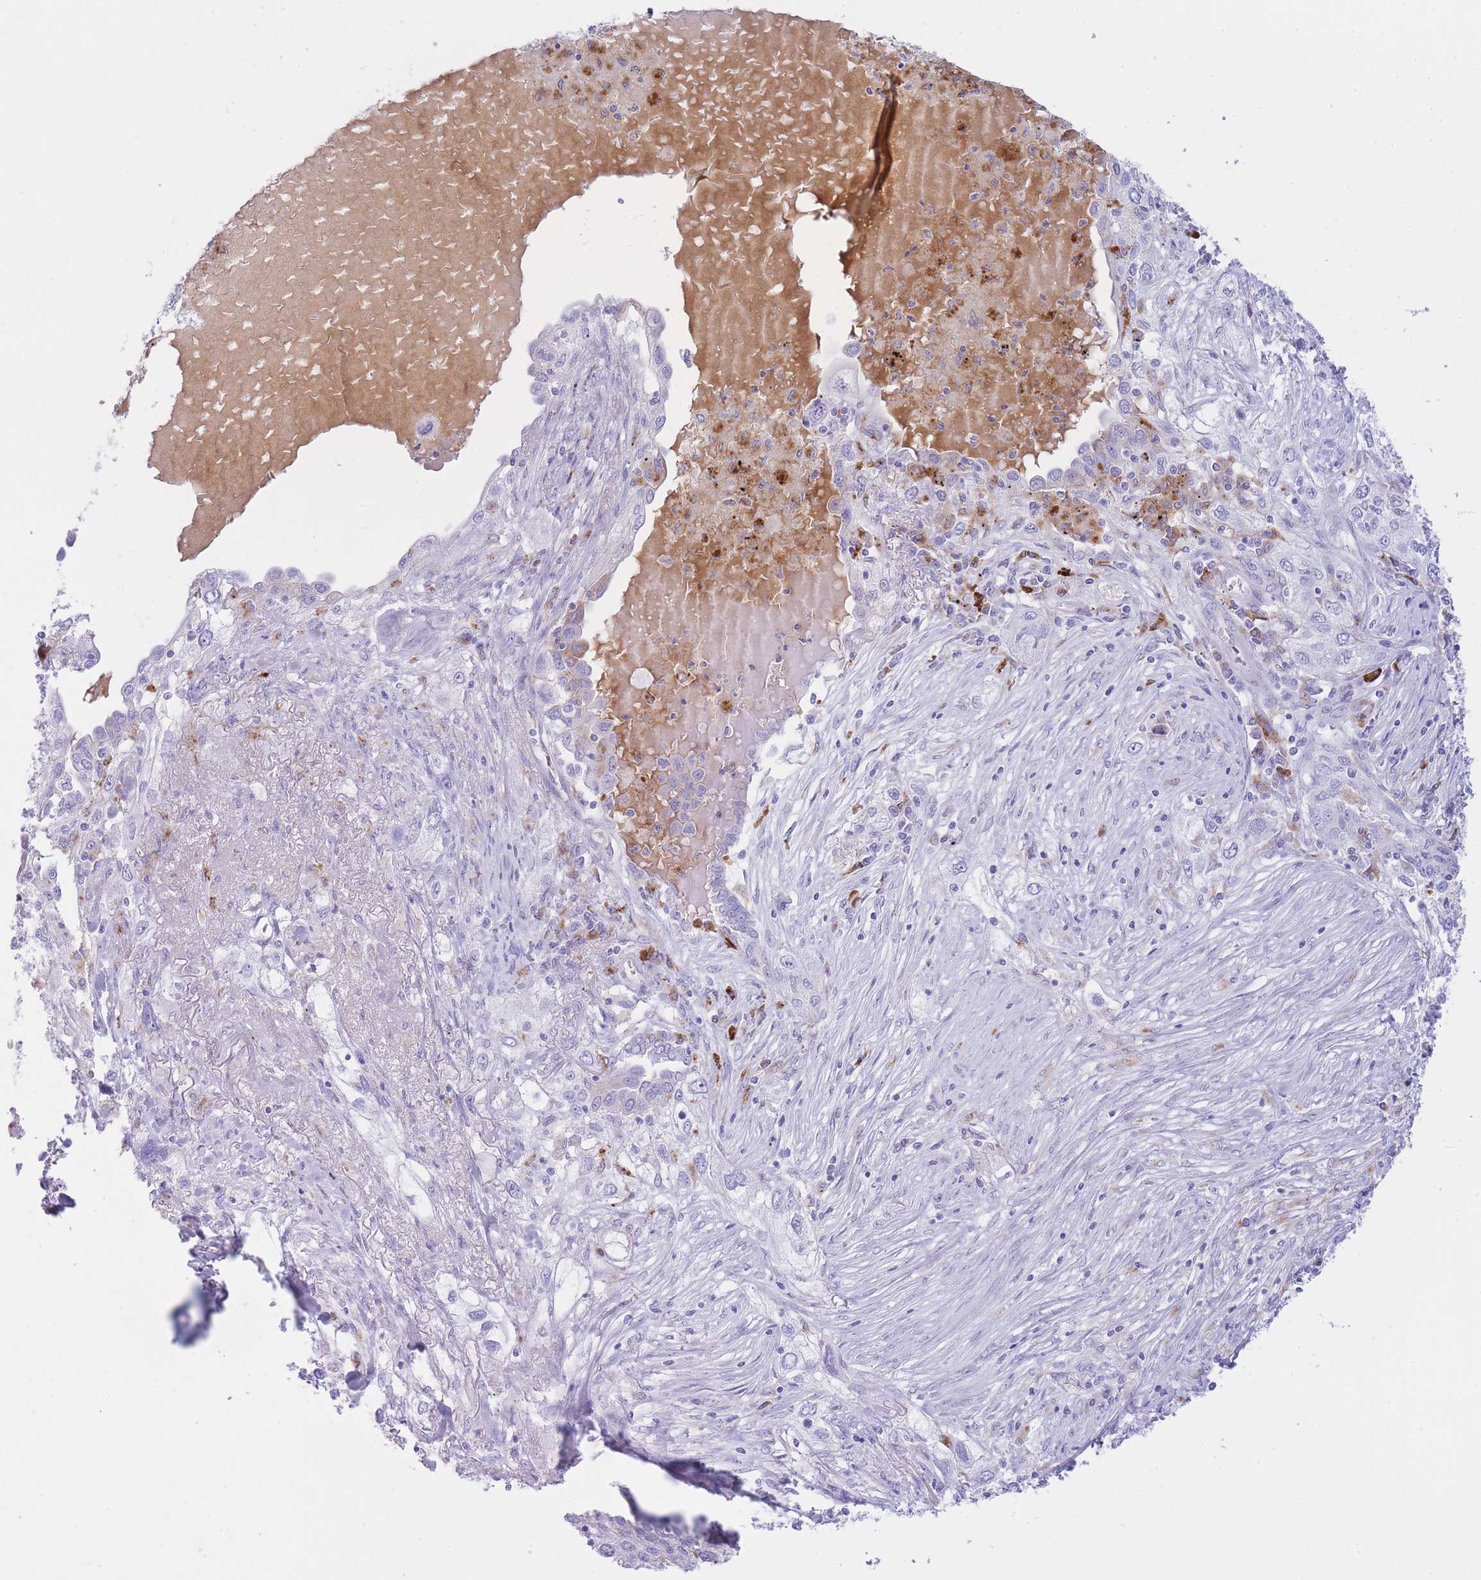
{"staining": {"intensity": "negative", "quantity": "none", "location": "none"}, "tissue": "lung cancer", "cell_type": "Tumor cells", "image_type": "cancer", "snomed": [{"axis": "morphology", "description": "Squamous cell carcinoma, NOS"}, {"axis": "topography", "description": "Lung"}], "caption": "A histopathology image of human lung cancer is negative for staining in tumor cells.", "gene": "PLBD1", "patient": {"sex": "female", "age": 69}}